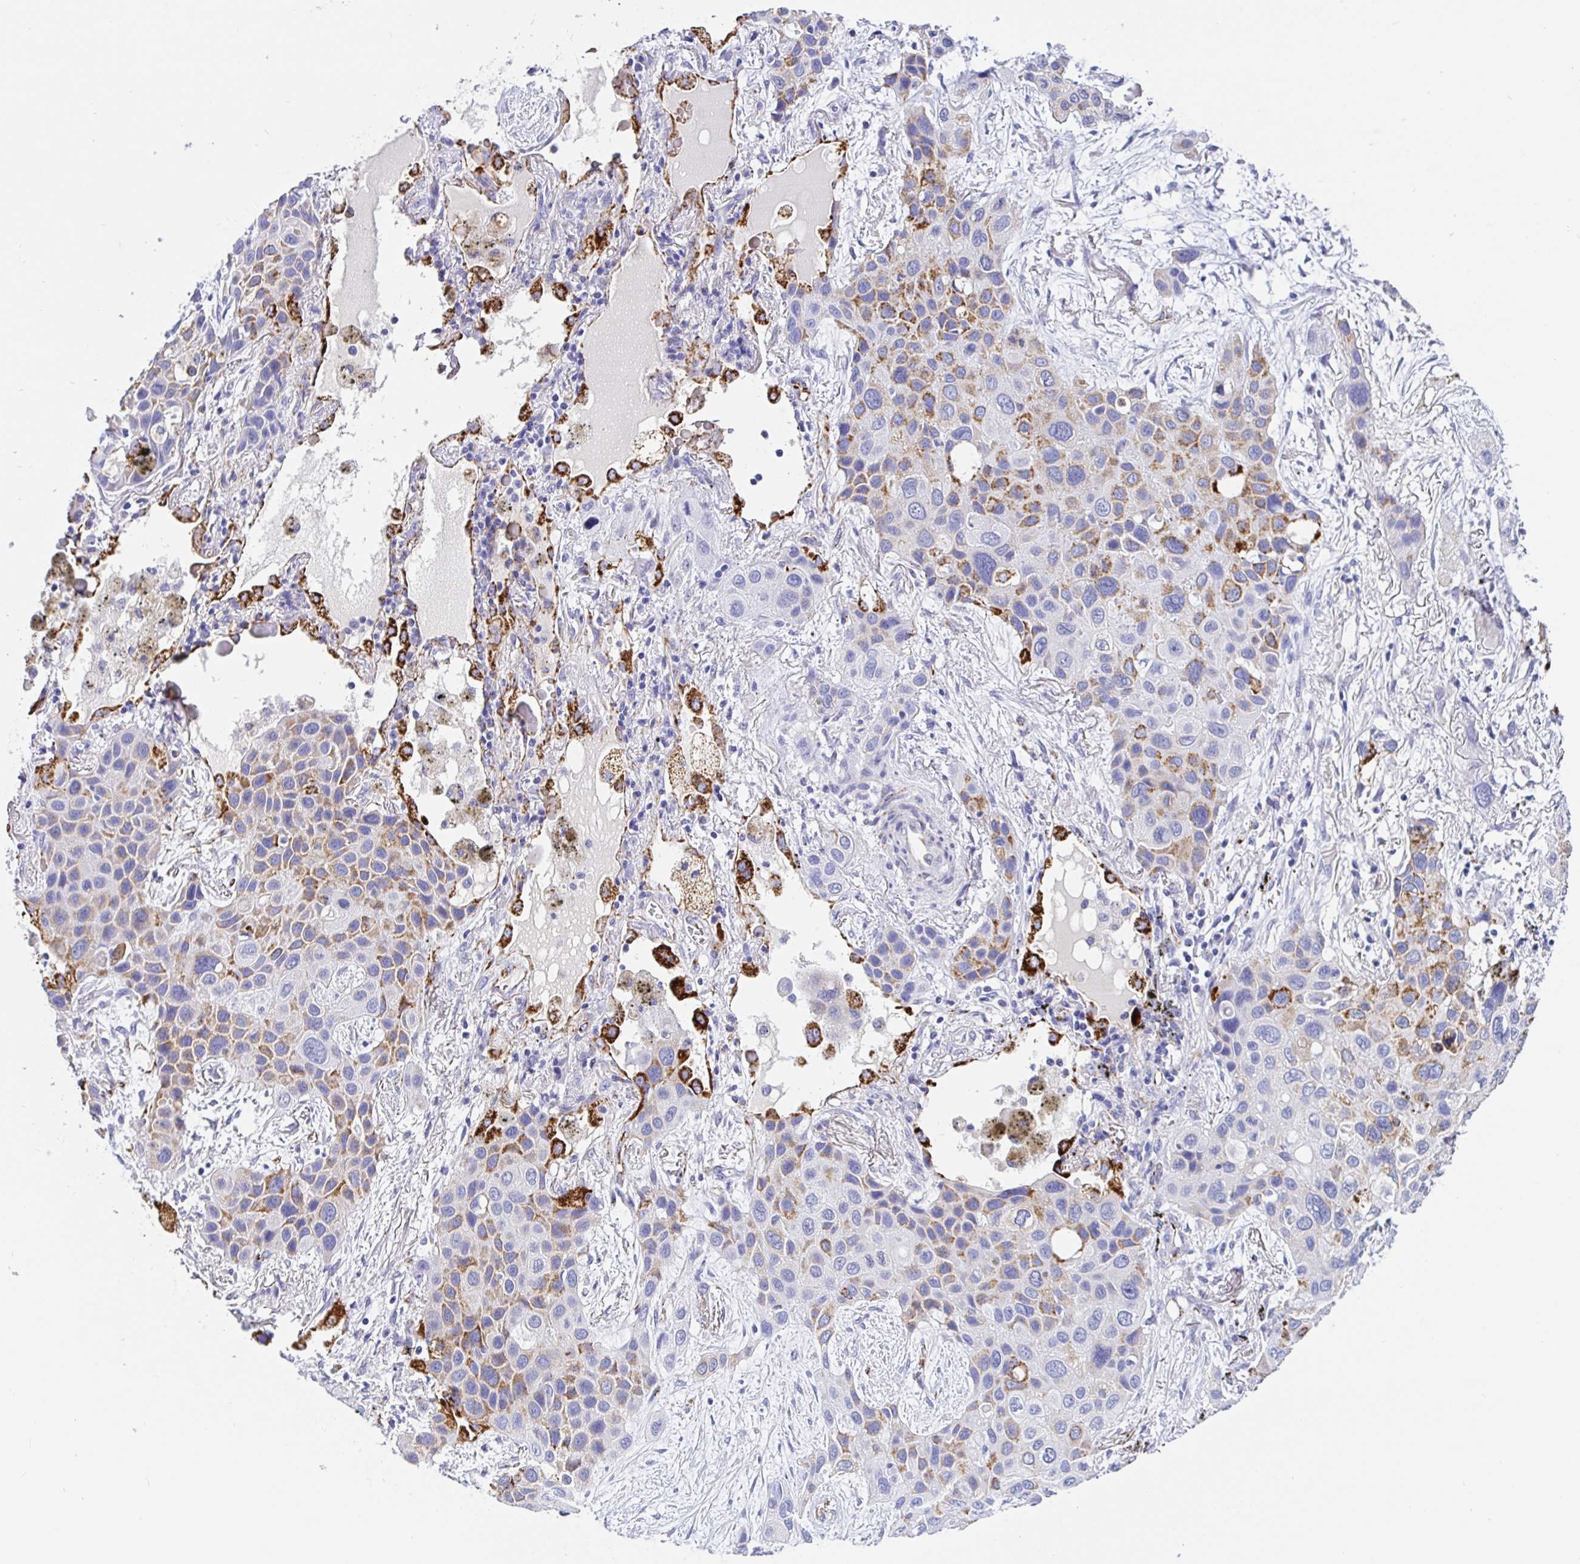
{"staining": {"intensity": "moderate", "quantity": "<25%", "location": "cytoplasmic/membranous"}, "tissue": "lung cancer", "cell_type": "Tumor cells", "image_type": "cancer", "snomed": [{"axis": "morphology", "description": "Squamous cell carcinoma, NOS"}, {"axis": "morphology", "description": "Squamous cell carcinoma, metastatic, NOS"}, {"axis": "topography", "description": "Lung"}], "caption": "IHC (DAB) staining of human lung cancer shows moderate cytoplasmic/membranous protein expression in about <25% of tumor cells.", "gene": "MAOA", "patient": {"sex": "male", "age": 59}}